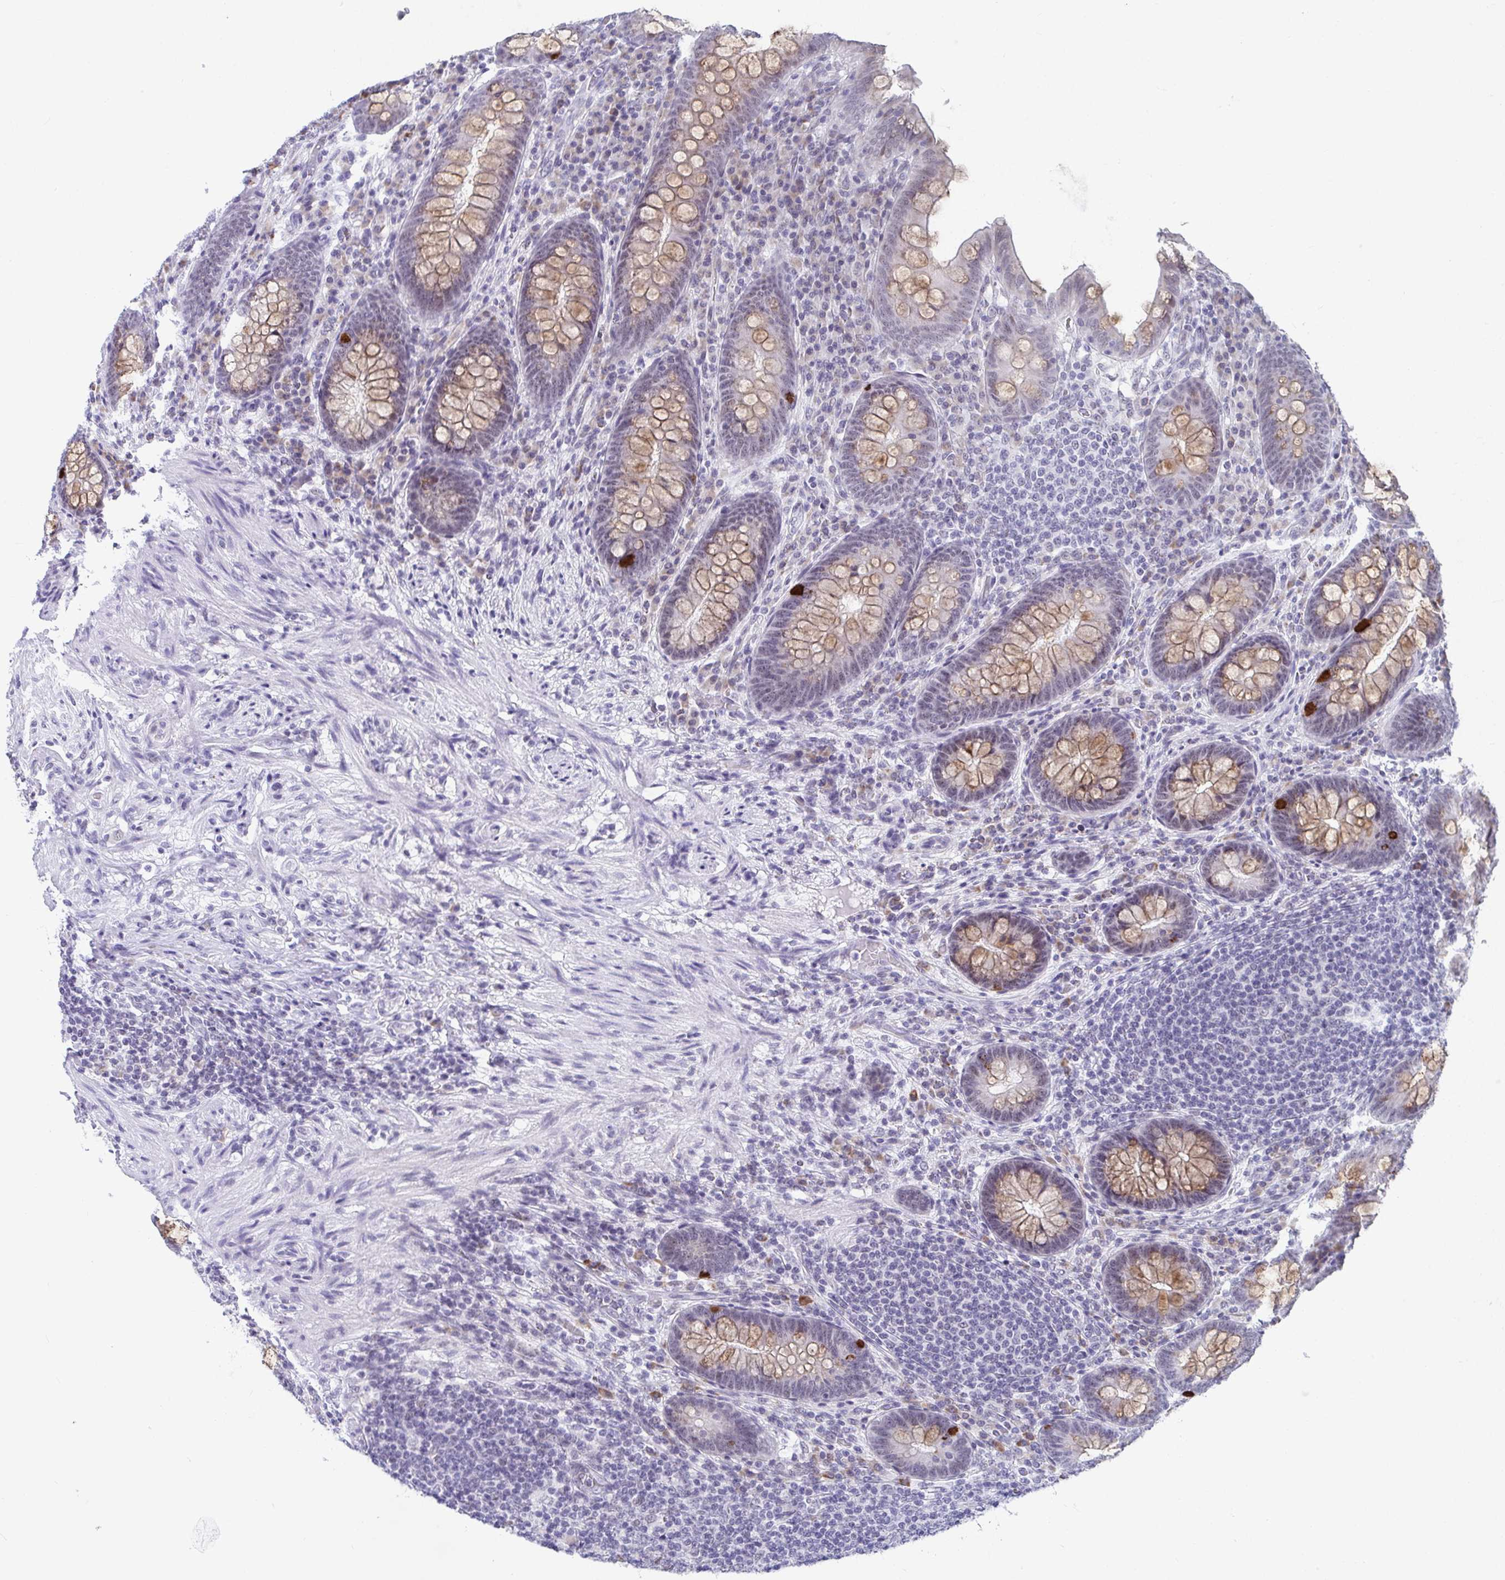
{"staining": {"intensity": "moderate", "quantity": "25%-75%", "location": "cytoplasmic/membranous"}, "tissue": "appendix", "cell_type": "Glandular cells", "image_type": "normal", "snomed": [{"axis": "morphology", "description": "Normal tissue, NOS"}, {"axis": "topography", "description": "Appendix"}], "caption": "Glandular cells demonstrate medium levels of moderate cytoplasmic/membranous positivity in approximately 25%-75% of cells in unremarkable human appendix. (DAB (3,3'-diaminobenzidine) = brown stain, brightfield microscopy at high magnification).", "gene": "WDR72", "patient": {"sex": "male", "age": 71}}